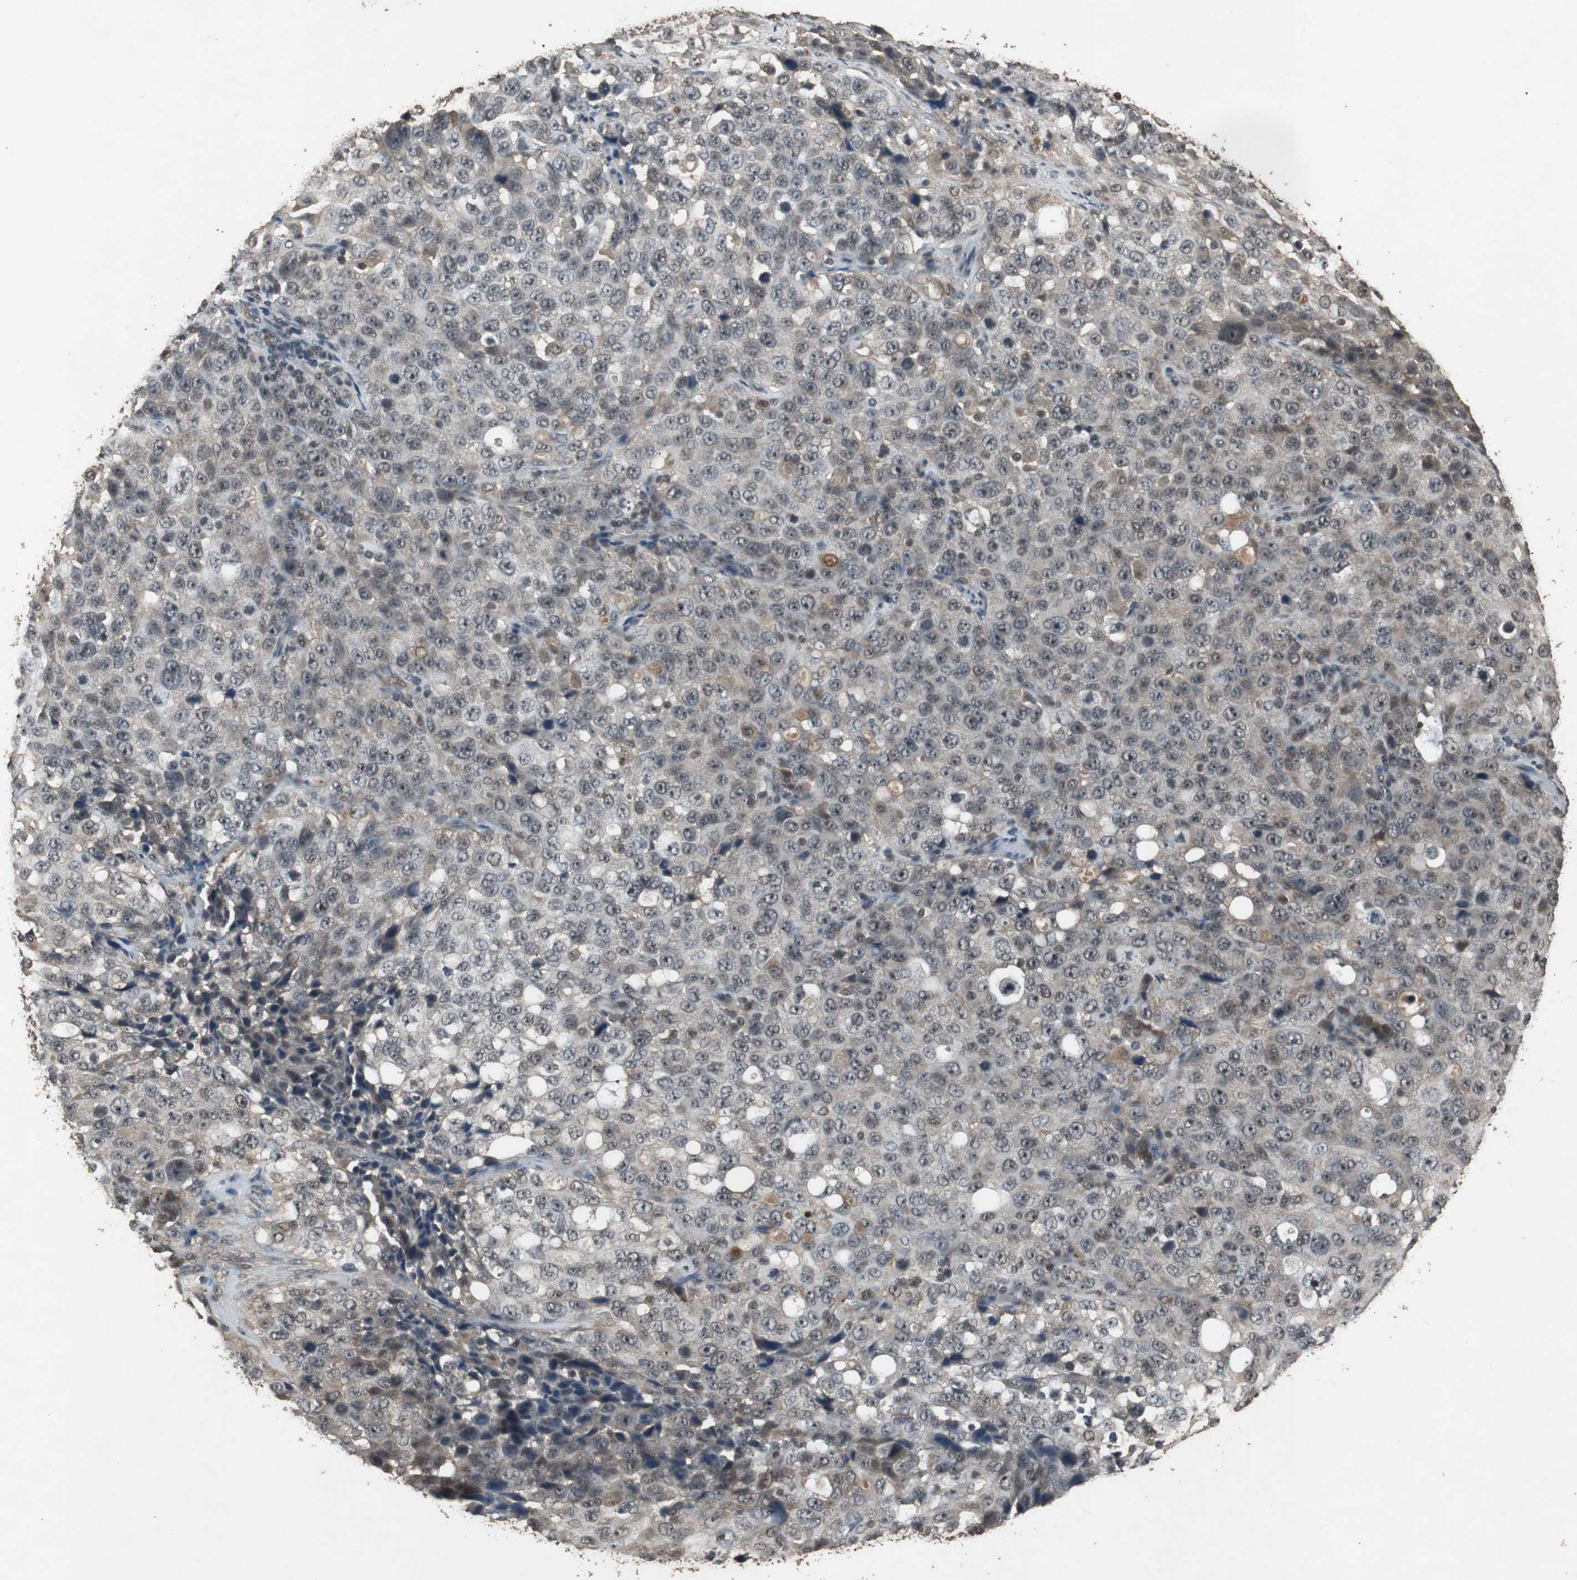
{"staining": {"intensity": "moderate", "quantity": ">75%", "location": "cytoplasmic/membranous,nuclear"}, "tissue": "stomach cancer", "cell_type": "Tumor cells", "image_type": "cancer", "snomed": [{"axis": "morphology", "description": "Normal tissue, NOS"}, {"axis": "morphology", "description": "Adenocarcinoma, NOS"}, {"axis": "topography", "description": "Stomach"}], "caption": "IHC (DAB (3,3'-diaminobenzidine)) staining of human adenocarcinoma (stomach) reveals moderate cytoplasmic/membranous and nuclear protein positivity in about >75% of tumor cells.", "gene": "EMX1", "patient": {"sex": "male", "age": 48}}